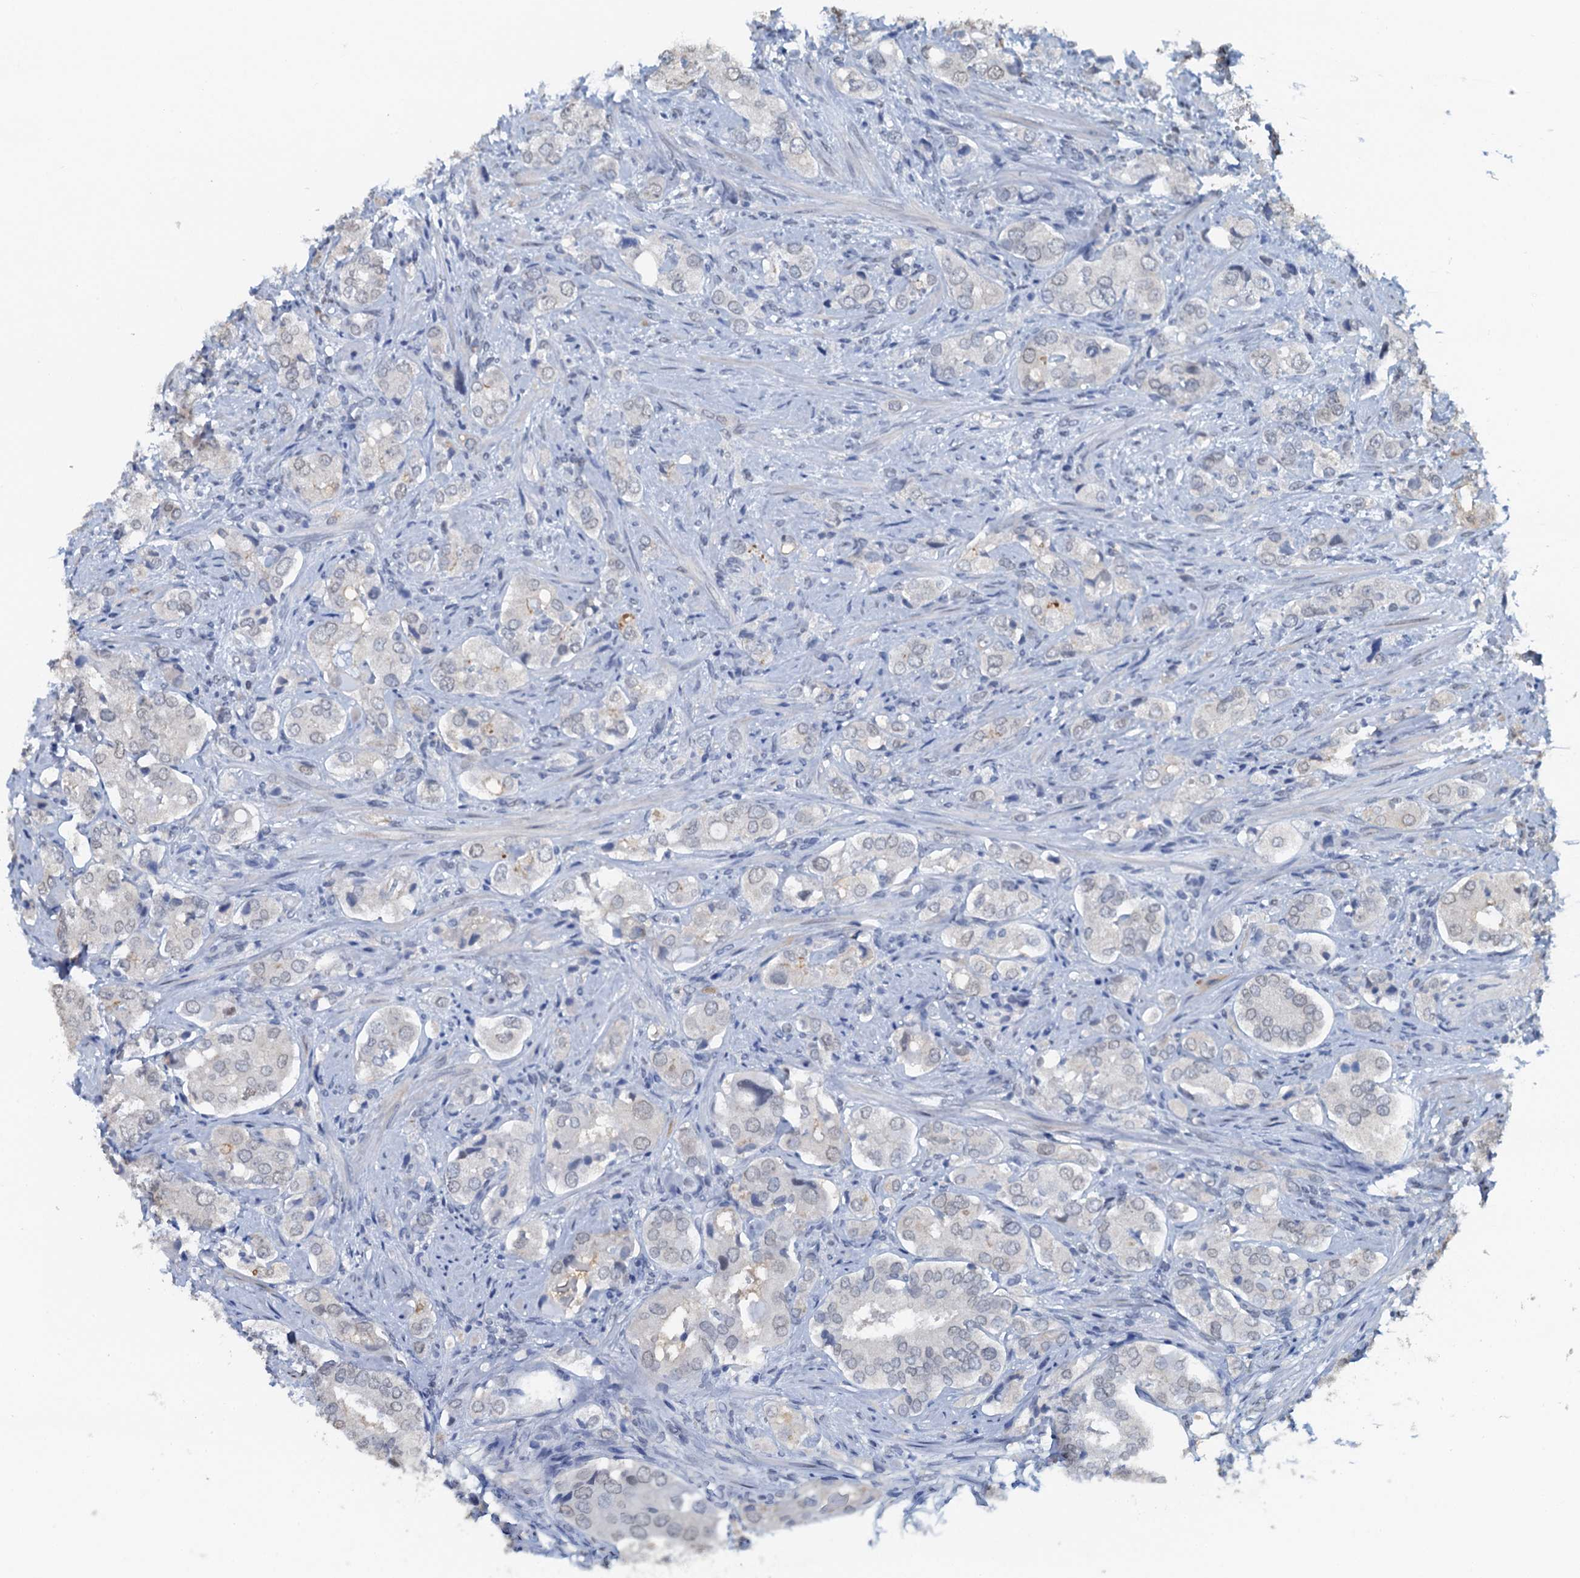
{"staining": {"intensity": "negative", "quantity": "none", "location": "none"}, "tissue": "prostate cancer", "cell_type": "Tumor cells", "image_type": "cancer", "snomed": [{"axis": "morphology", "description": "Adenocarcinoma, High grade"}, {"axis": "topography", "description": "Prostate"}], "caption": "Tumor cells show no significant expression in prostate cancer.", "gene": "AHCY", "patient": {"sex": "male", "age": 65}}